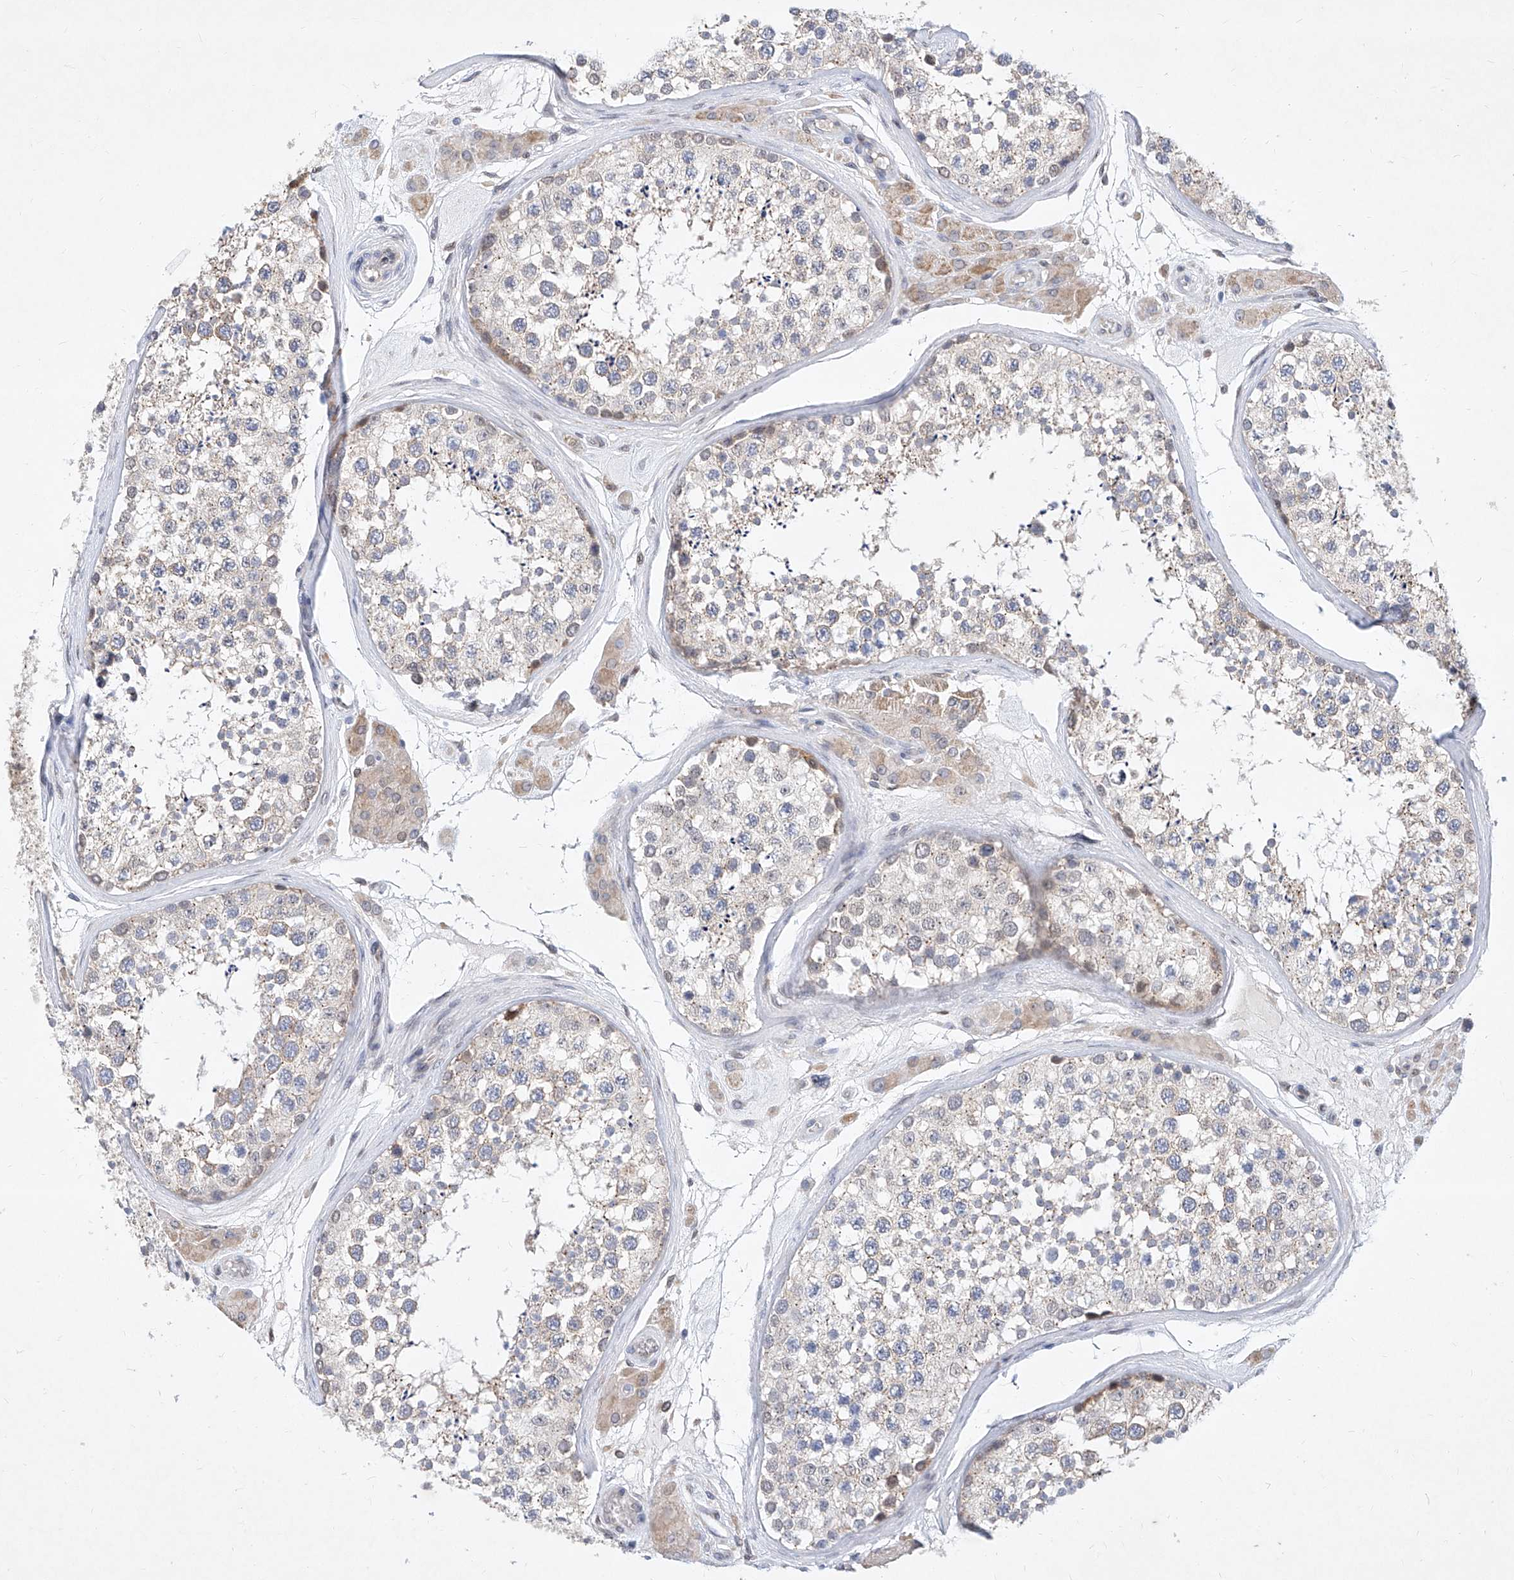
{"staining": {"intensity": "weak", "quantity": "25%-75%", "location": "cytoplasmic/membranous"}, "tissue": "testis", "cell_type": "Cells in seminiferous ducts", "image_type": "normal", "snomed": [{"axis": "morphology", "description": "Normal tissue, NOS"}, {"axis": "topography", "description": "Testis"}], "caption": "Immunohistochemistry (IHC) micrograph of unremarkable human testis stained for a protein (brown), which shows low levels of weak cytoplasmic/membranous staining in approximately 25%-75% of cells in seminiferous ducts.", "gene": "MX2", "patient": {"sex": "male", "age": 46}}